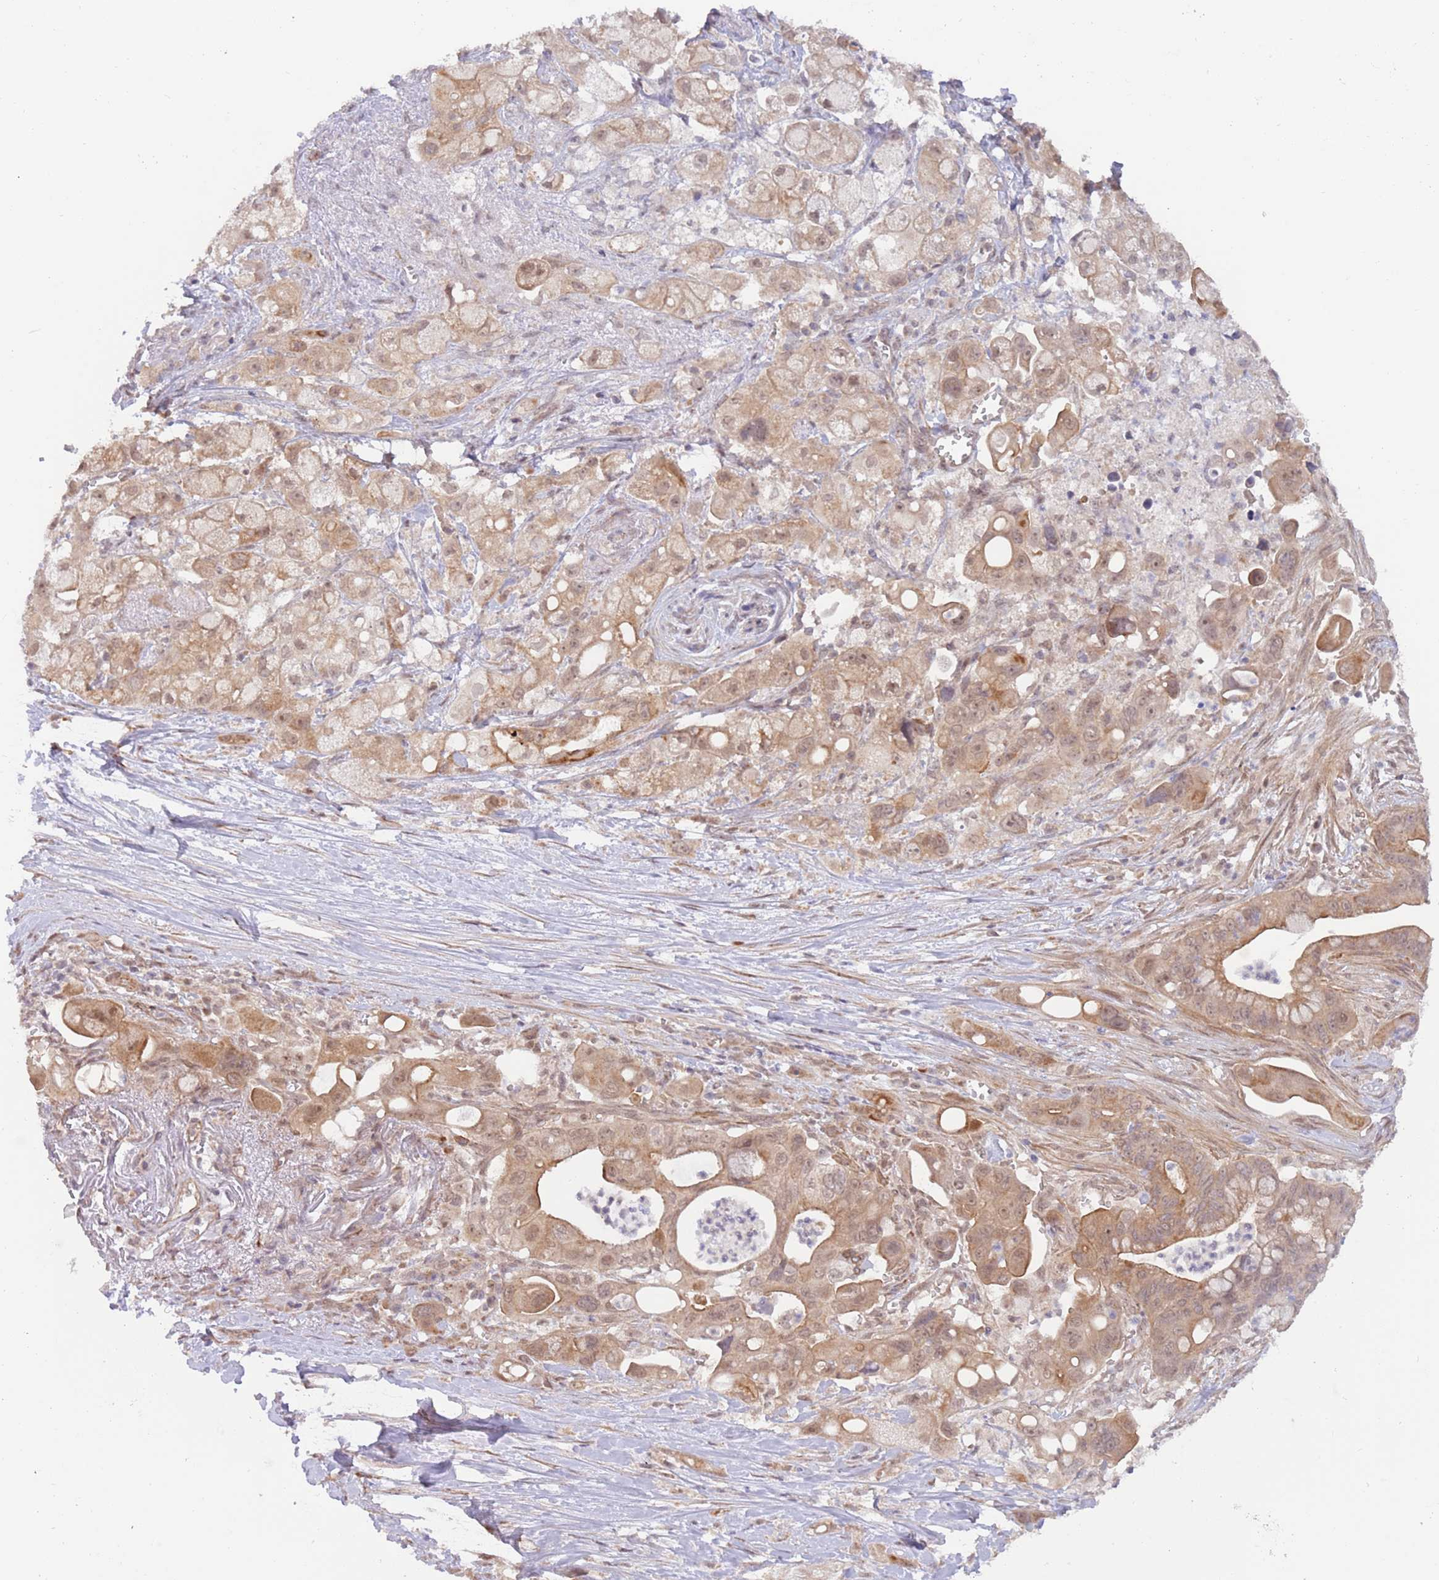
{"staining": {"intensity": "moderate", "quantity": ">75%", "location": "cytoplasmic/membranous,nuclear"}, "tissue": "pancreatic cancer", "cell_type": "Tumor cells", "image_type": "cancer", "snomed": [{"axis": "morphology", "description": "Adenocarcinoma, NOS"}, {"axis": "topography", "description": "Pancreas"}], "caption": "Brown immunohistochemical staining in adenocarcinoma (pancreatic) shows moderate cytoplasmic/membranous and nuclear positivity in approximately >75% of tumor cells.", "gene": "UQCC3", "patient": {"sex": "male", "age": 68}}